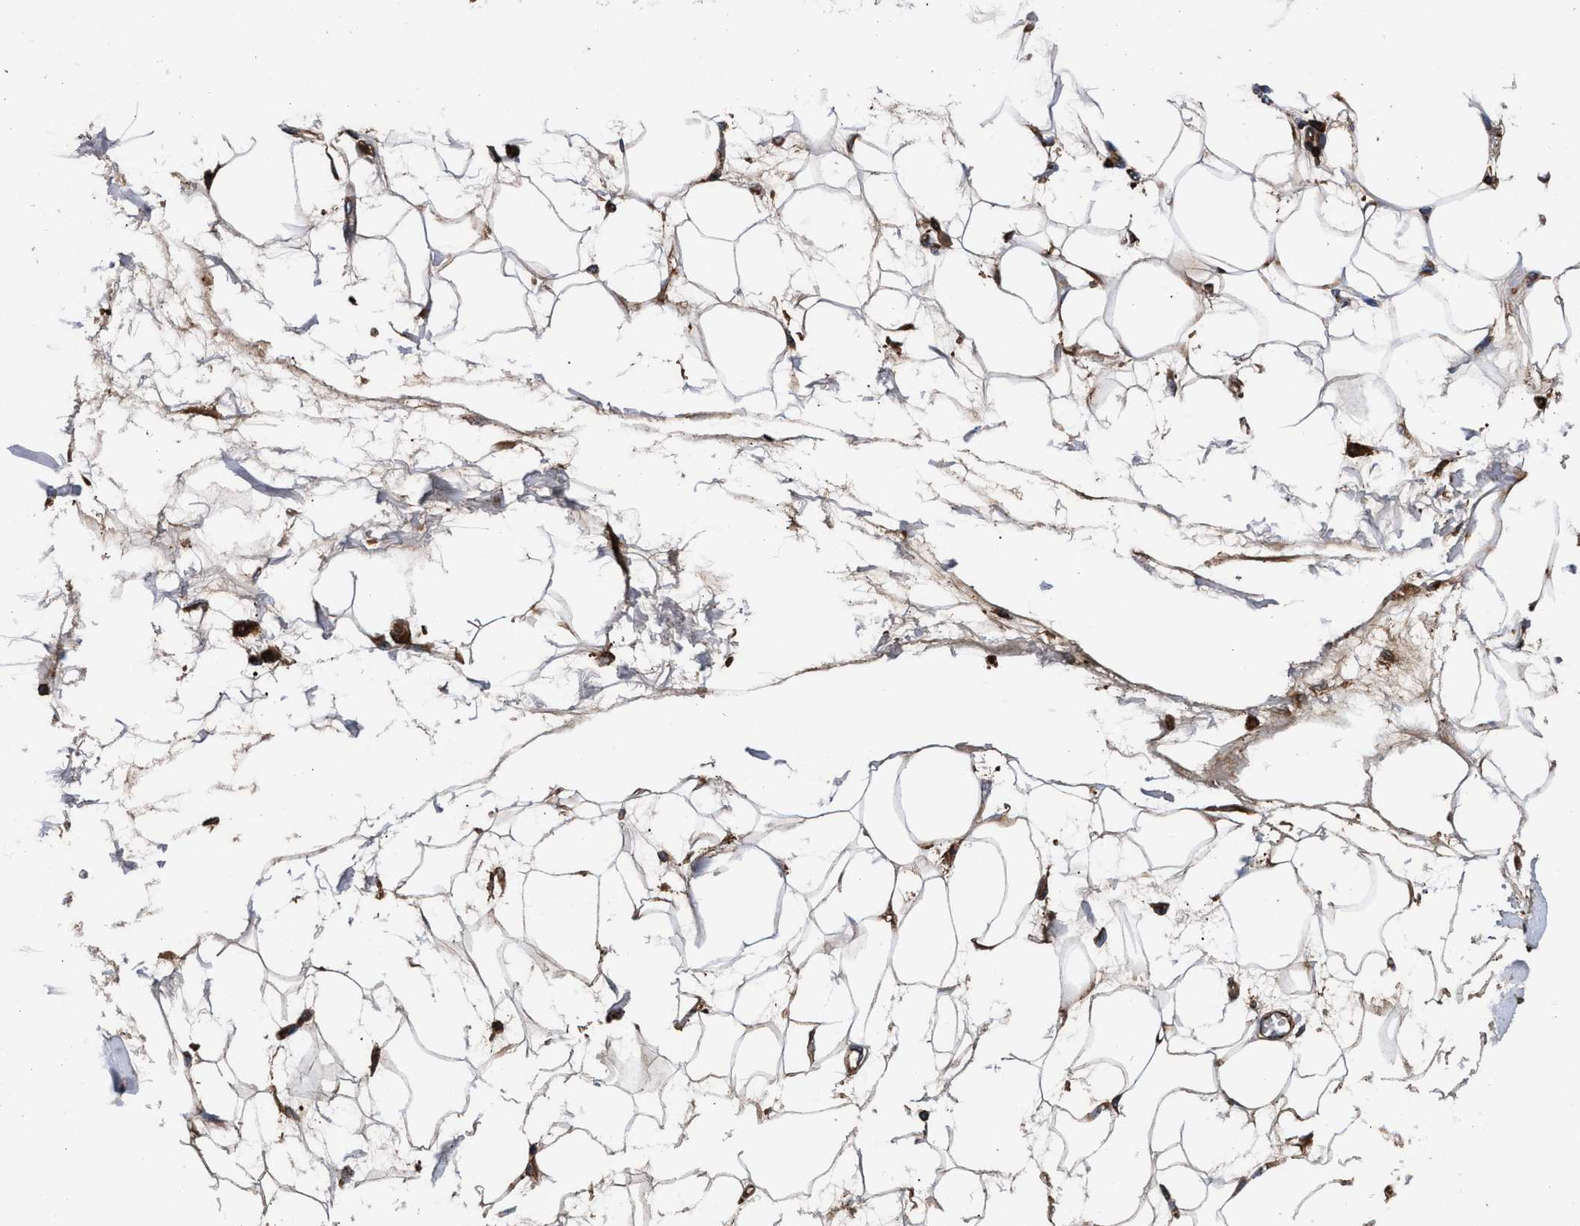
{"staining": {"intensity": "moderate", "quantity": ">75%", "location": "cytoplasmic/membranous"}, "tissue": "adipose tissue", "cell_type": "Adipocytes", "image_type": "normal", "snomed": [{"axis": "morphology", "description": "Normal tissue, NOS"}, {"axis": "morphology", "description": "Adenocarcinoma, NOS"}, {"axis": "topography", "description": "Duodenum"}, {"axis": "topography", "description": "Peripheral nerve tissue"}], "caption": "Adipose tissue stained with immunohistochemistry (IHC) reveals moderate cytoplasmic/membranous staining in approximately >75% of adipocytes.", "gene": "ENSG00000286112", "patient": {"sex": "female", "age": 60}}